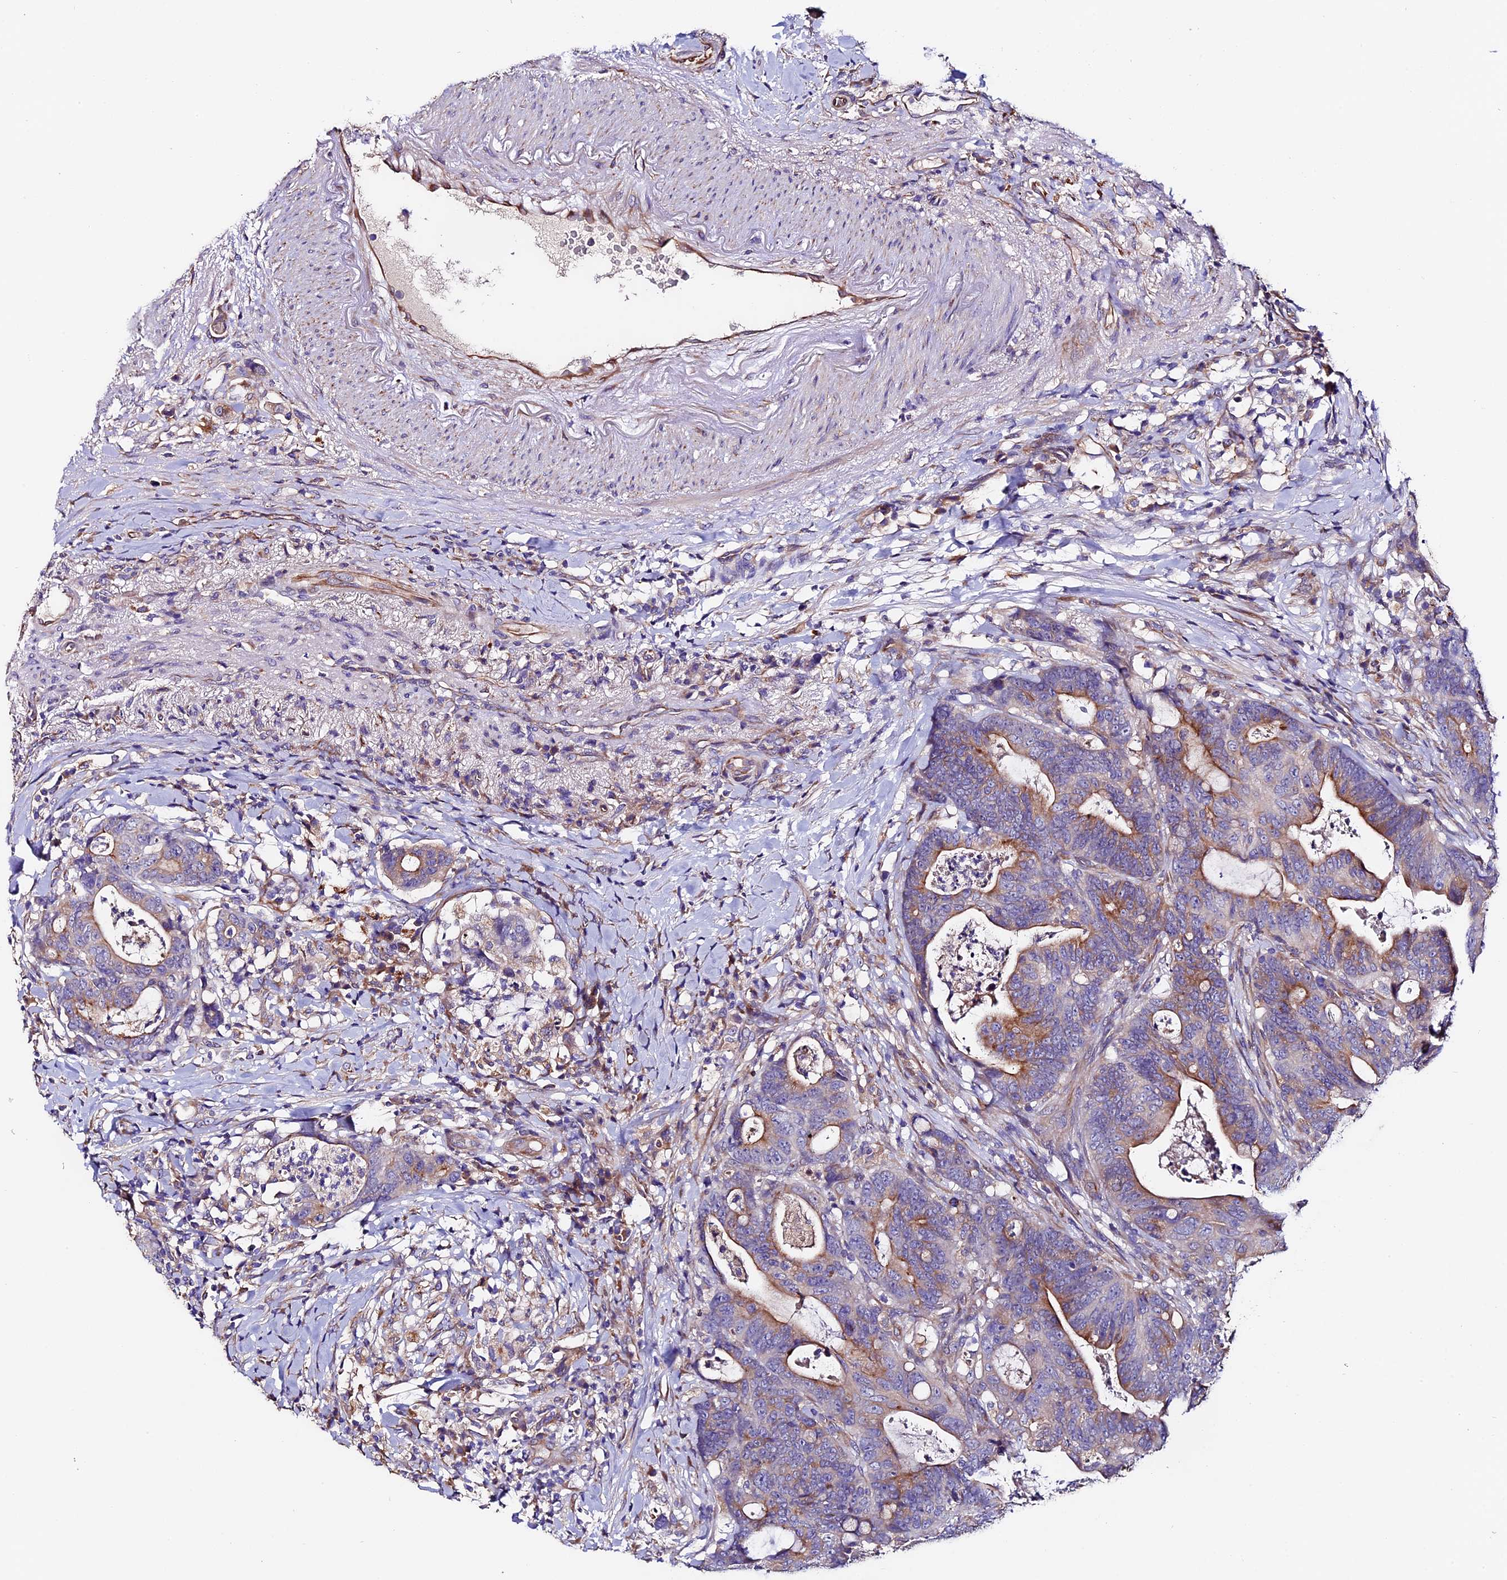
{"staining": {"intensity": "moderate", "quantity": ">75%", "location": "cytoplasmic/membranous"}, "tissue": "colorectal cancer", "cell_type": "Tumor cells", "image_type": "cancer", "snomed": [{"axis": "morphology", "description": "Adenocarcinoma, NOS"}, {"axis": "topography", "description": "Colon"}], "caption": "This micrograph shows immunohistochemistry (IHC) staining of colorectal adenocarcinoma, with medium moderate cytoplasmic/membranous positivity in approximately >75% of tumor cells.", "gene": "CLN5", "patient": {"sex": "female", "age": 82}}